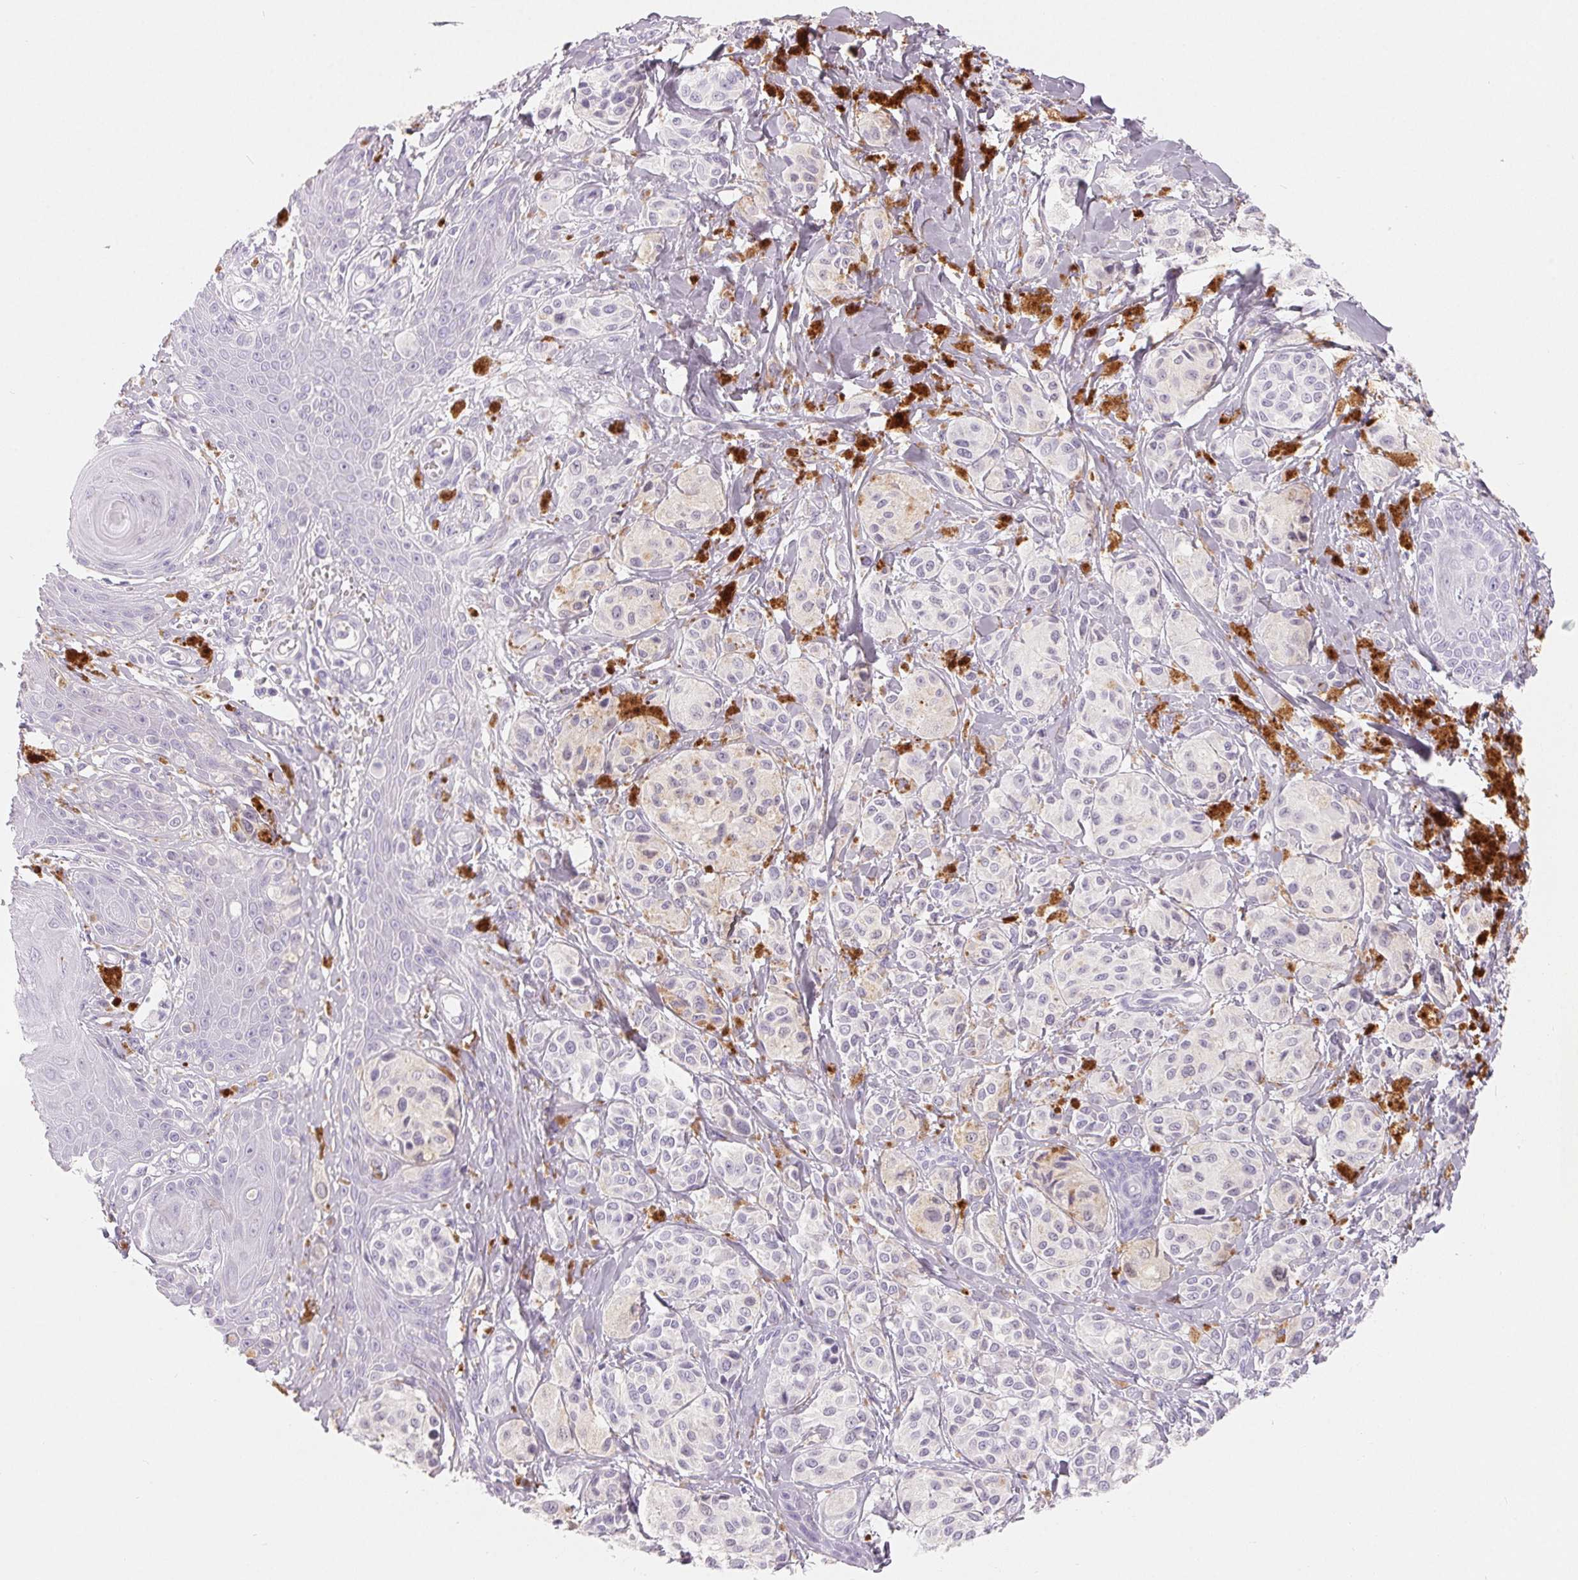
{"staining": {"intensity": "negative", "quantity": "none", "location": "none"}, "tissue": "melanoma", "cell_type": "Tumor cells", "image_type": "cancer", "snomed": [{"axis": "morphology", "description": "Malignant melanoma, NOS"}, {"axis": "topography", "description": "Skin"}], "caption": "A histopathology image of malignant melanoma stained for a protein displays no brown staining in tumor cells.", "gene": "SPACA5B", "patient": {"sex": "female", "age": 80}}